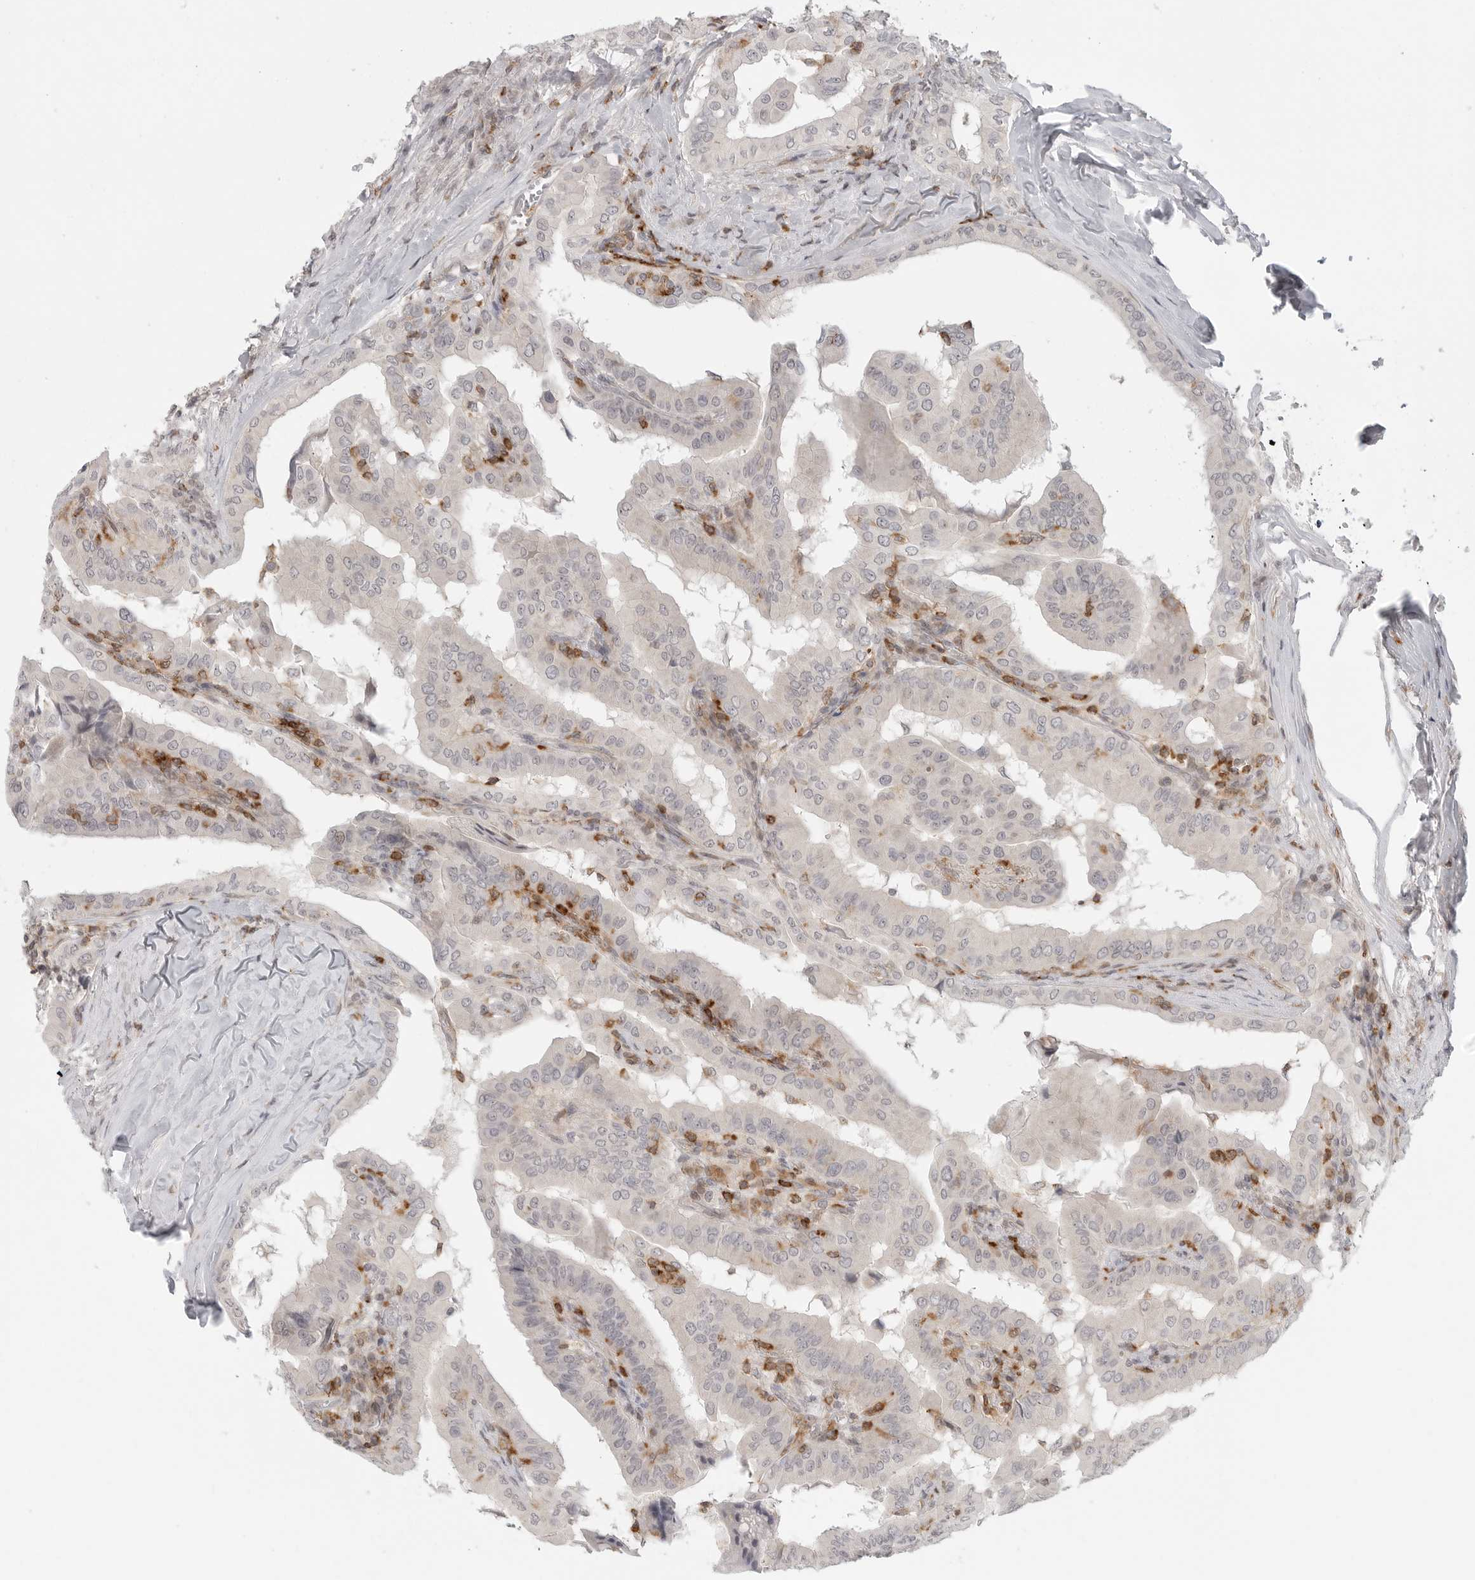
{"staining": {"intensity": "negative", "quantity": "none", "location": "none"}, "tissue": "thyroid cancer", "cell_type": "Tumor cells", "image_type": "cancer", "snomed": [{"axis": "morphology", "description": "Papillary adenocarcinoma, NOS"}, {"axis": "topography", "description": "Thyroid gland"}], "caption": "Immunohistochemical staining of human thyroid cancer displays no significant staining in tumor cells.", "gene": "SH3KBP1", "patient": {"sex": "male", "age": 33}}